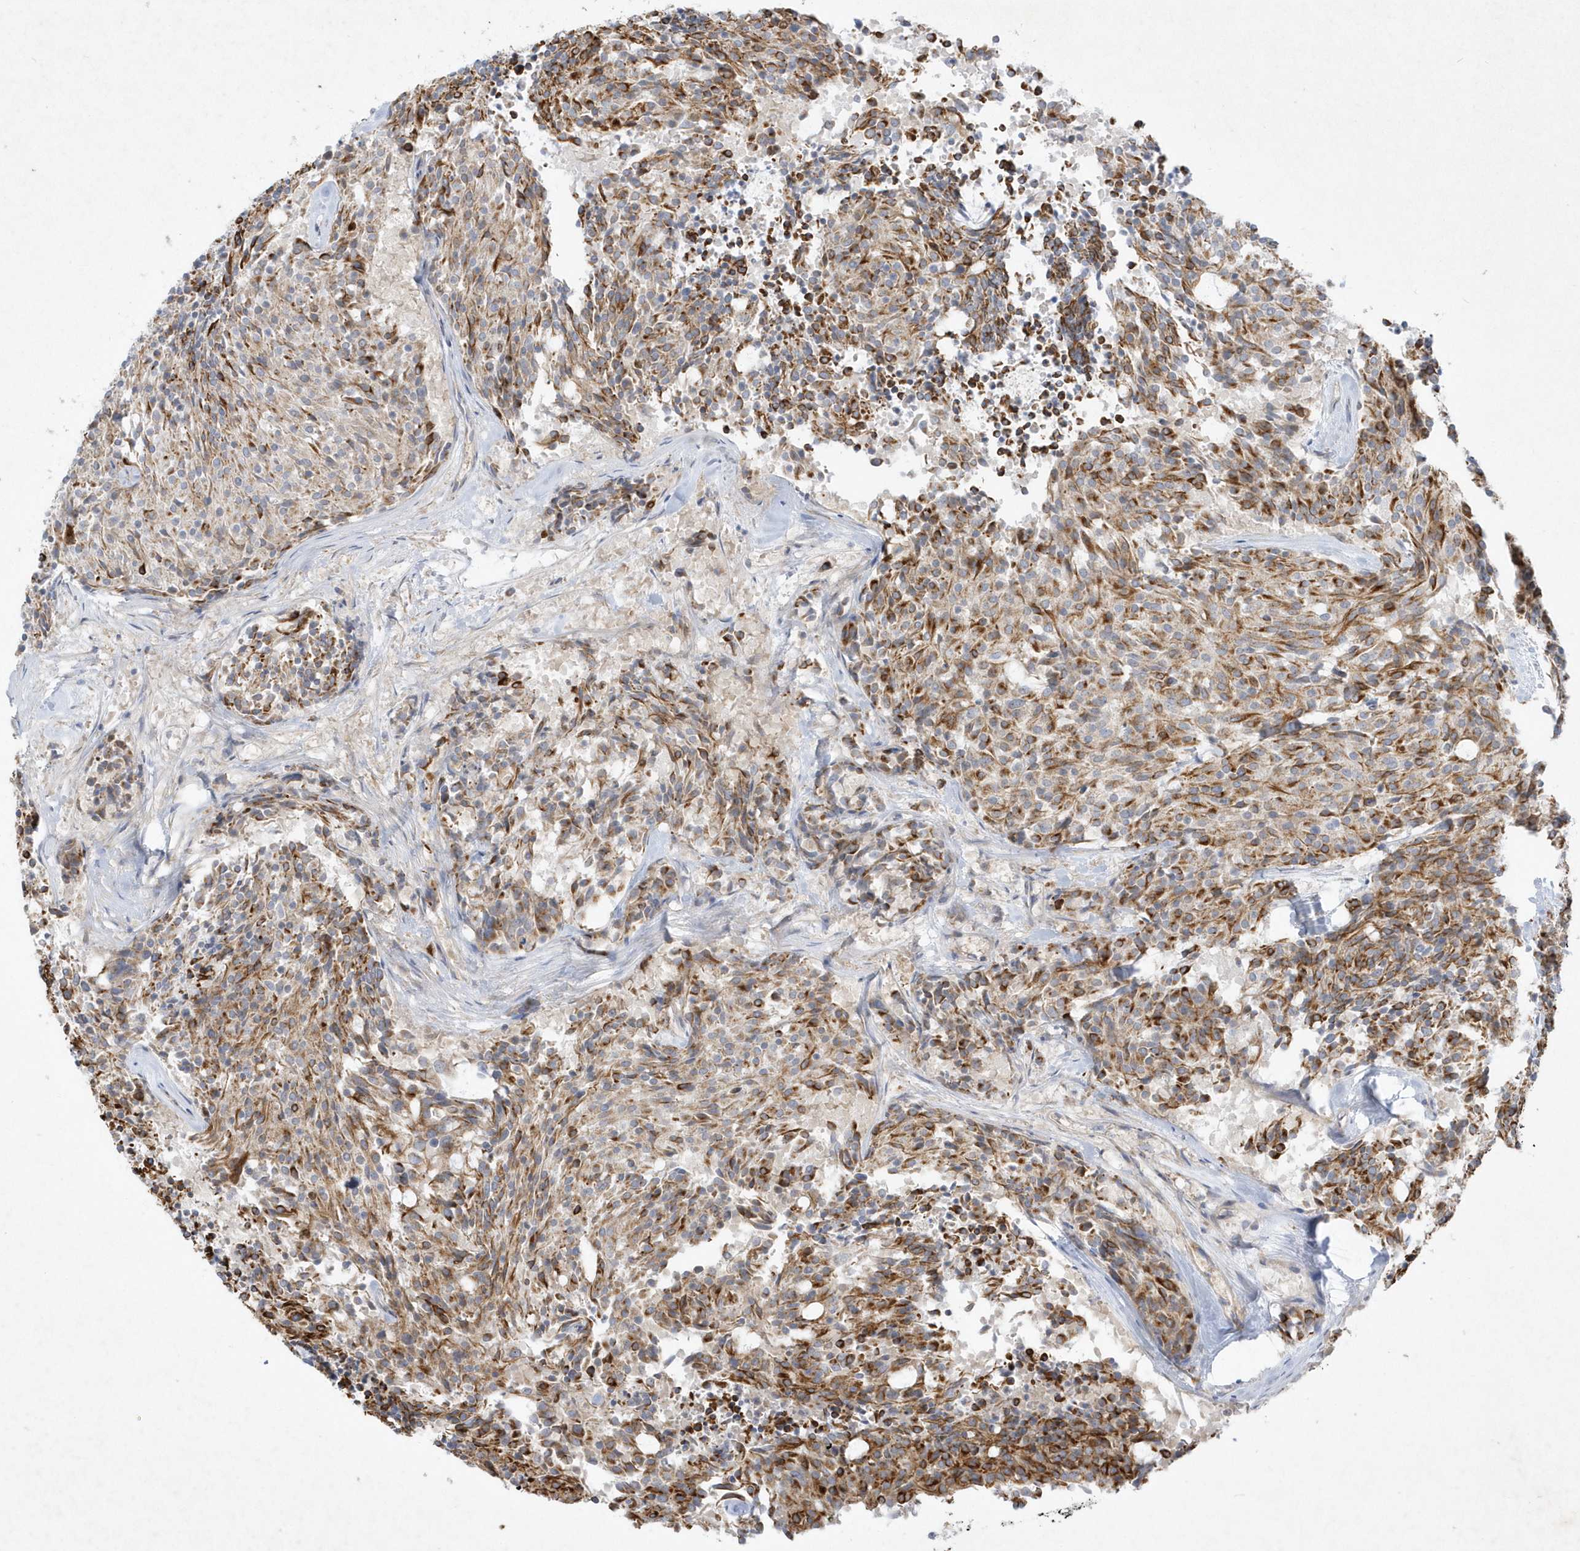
{"staining": {"intensity": "moderate", "quantity": ">75%", "location": "cytoplasmic/membranous"}, "tissue": "carcinoid", "cell_type": "Tumor cells", "image_type": "cancer", "snomed": [{"axis": "morphology", "description": "Carcinoid, malignant, NOS"}, {"axis": "topography", "description": "Pancreas"}], "caption": "An IHC photomicrograph of tumor tissue is shown. Protein staining in brown shows moderate cytoplasmic/membranous positivity in carcinoid (malignant) within tumor cells.", "gene": "LARS1", "patient": {"sex": "female", "age": 54}}